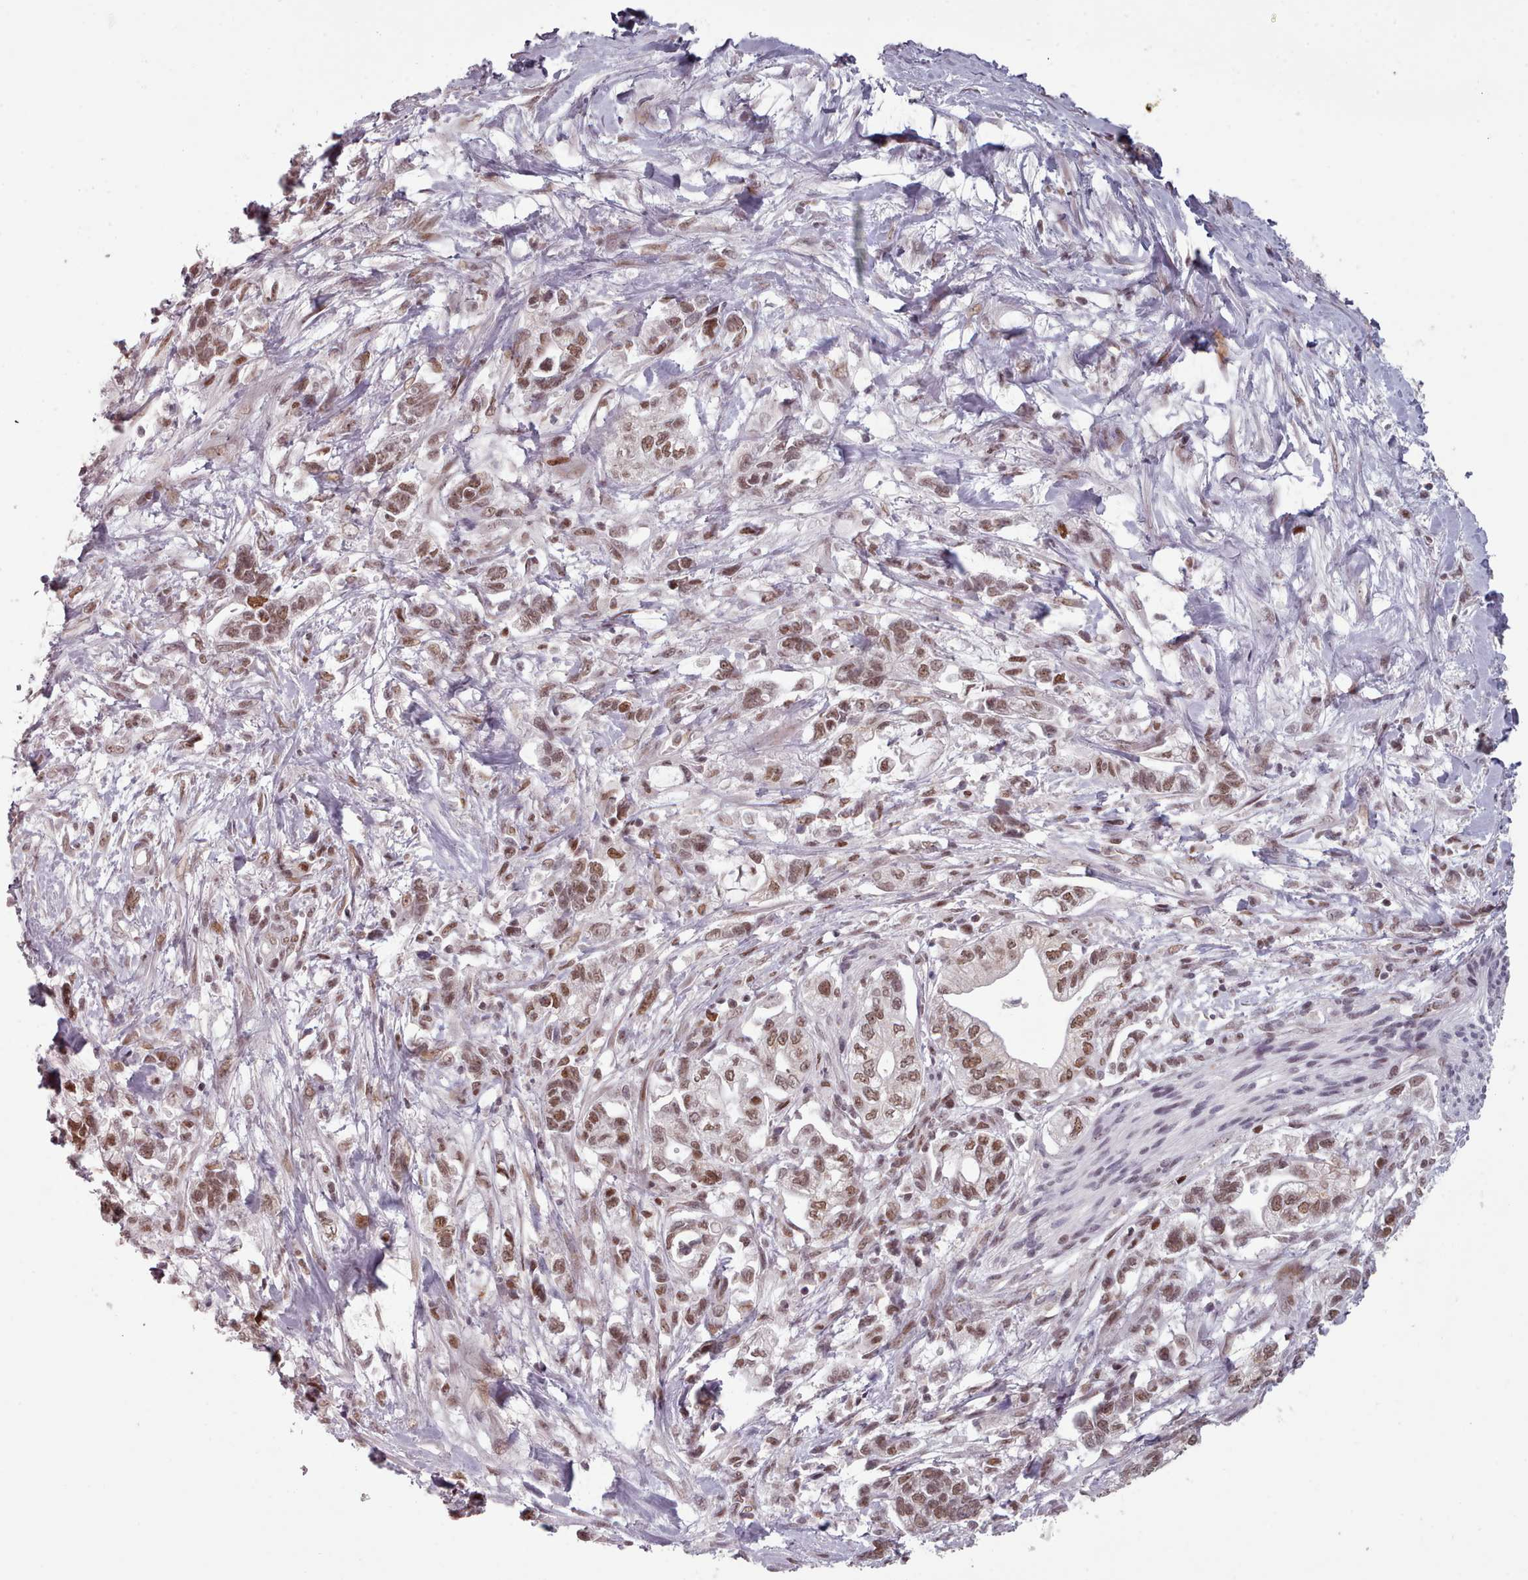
{"staining": {"intensity": "moderate", "quantity": ">75%", "location": "nuclear"}, "tissue": "pancreatic cancer", "cell_type": "Tumor cells", "image_type": "cancer", "snomed": [{"axis": "morphology", "description": "Adenocarcinoma, NOS"}, {"axis": "topography", "description": "Pancreas"}], "caption": "Immunohistochemical staining of pancreatic cancer reveals medium levels of moderate nuclear protein staining in approximately >75% of tumor cells.", "gene": "SRSF9", "patient": {"sex": "male", "age": 70}}